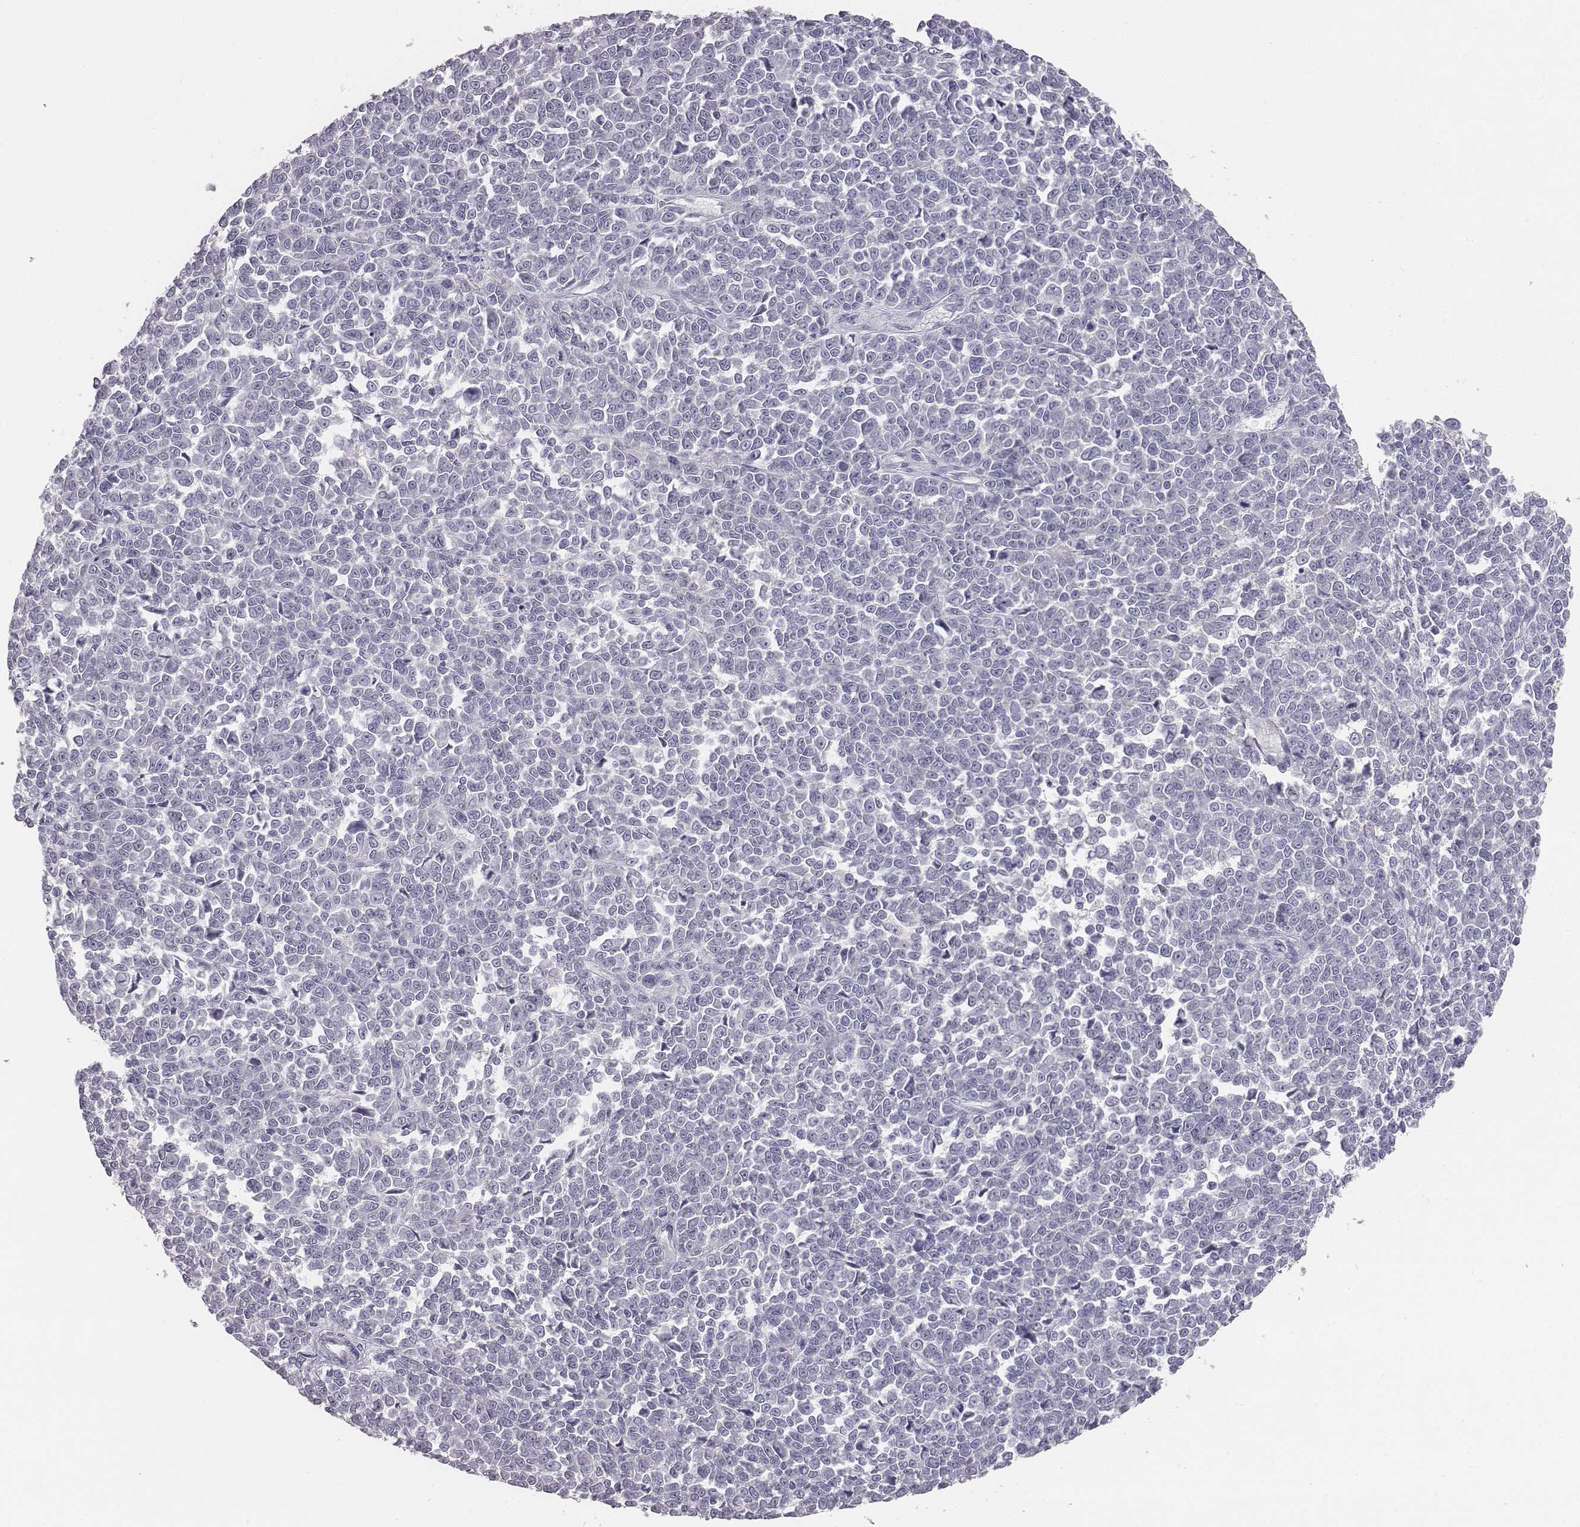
{"staining": {"intensity": "negative", "quantity": "none", "location": "none"}, "tissue": "melanoma", "cell_type": "Tumor cells", "image_type": "cancer", "snomed": [{"axis": "morphology", "description": "Malignant melanoma, NOS"}, {"axis": "topography", "description": "Skin"}], "caption": "DAB (3,3'-diaminobenzidine) immunohistochemical staining of melanoma reveals no significant staining in tumor cells. Nuclei are stained in blue.", "gene": "MYH6", "patient": {"sex": "female", "age": 95}}